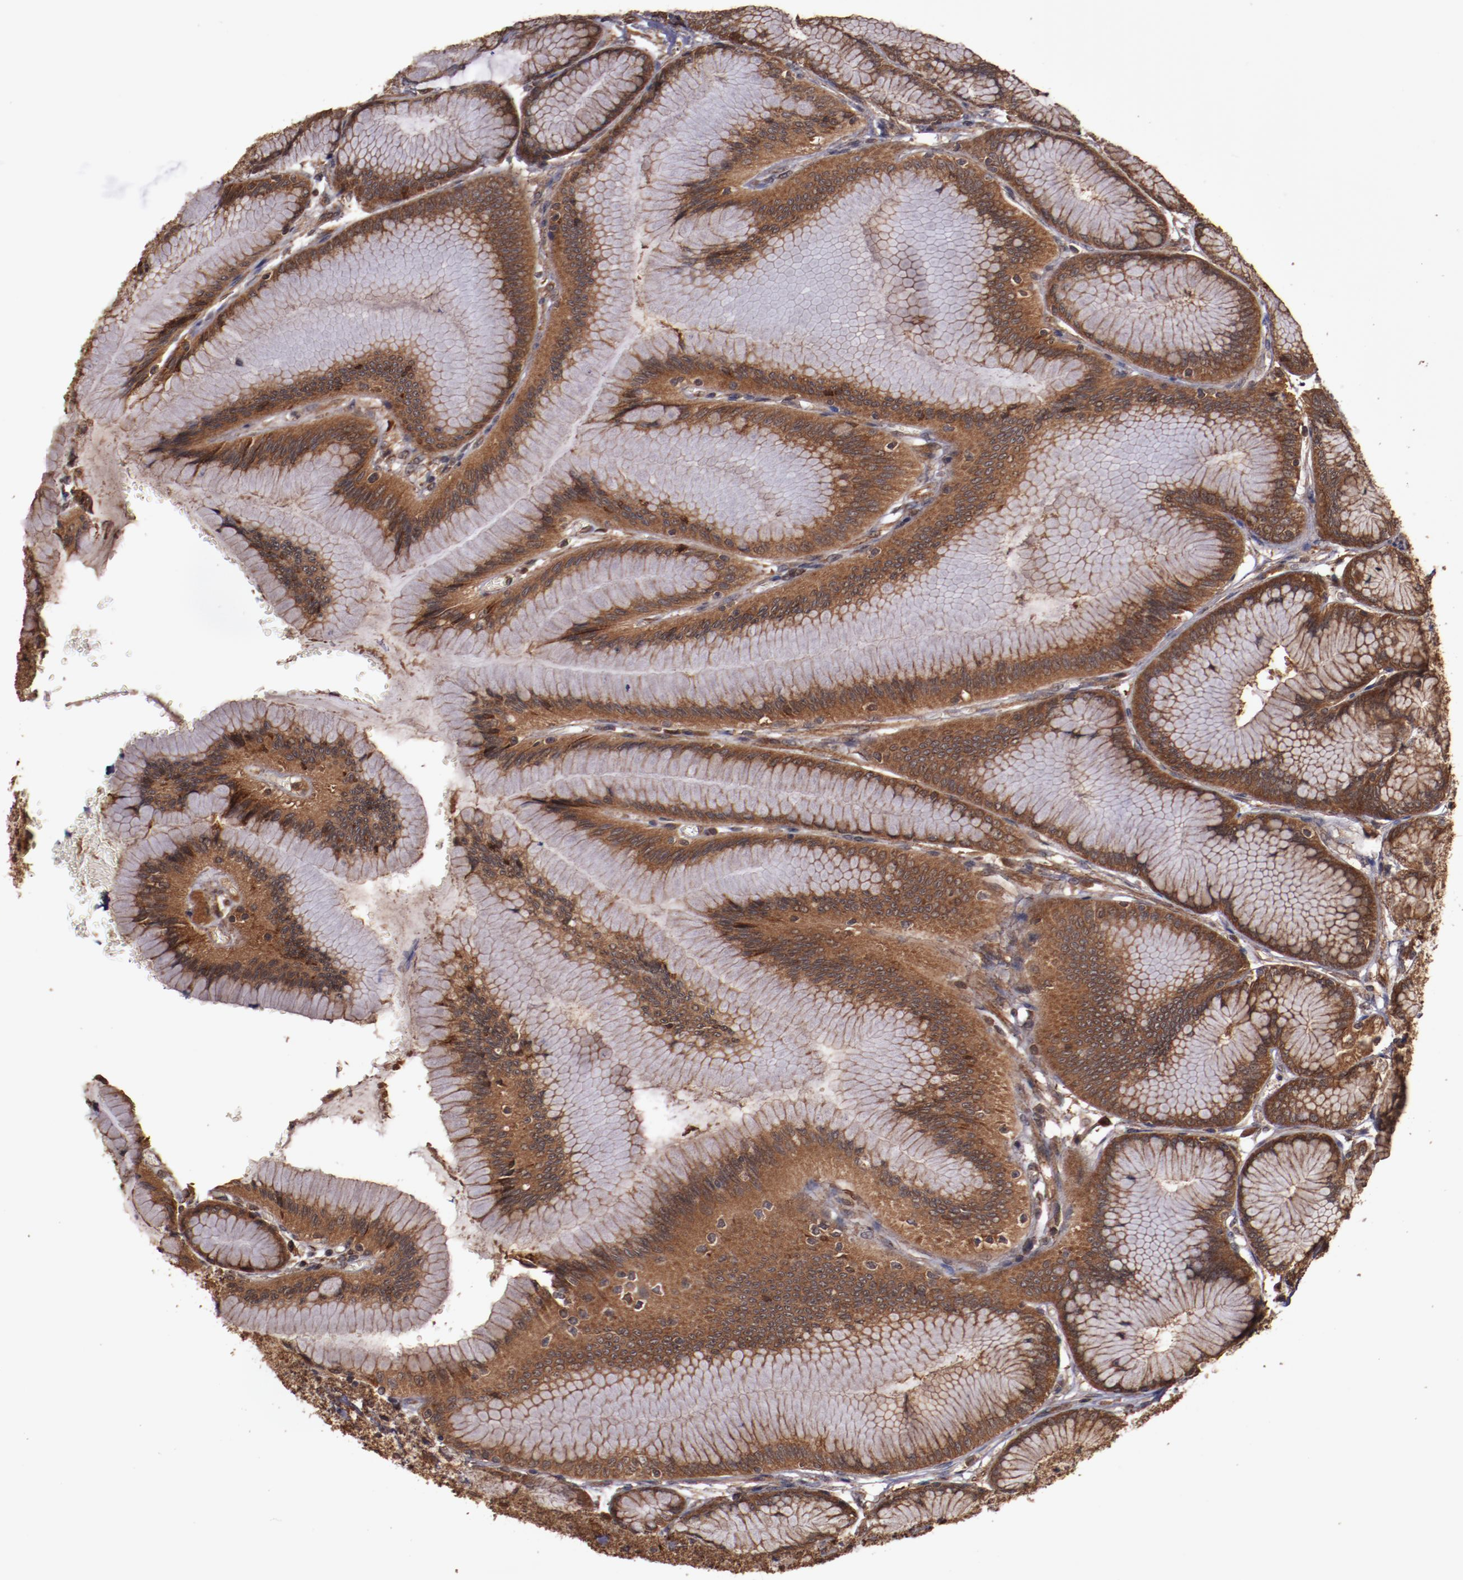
{"staining": {"intensity": "strong", "quantity": ">75%", "location": "cytoplasmic/membranous"}, "tissue": "stomach", "cell_type": "Glandular cells", "image_type": "normal", "snomed": [{"axis": "morphology", "description": "Normal tissue, NOS"}, {"axis": "morphology", "description": "Adenocarcinoma, NOS"}, {"axis": "topography", "description": "Stomach"}, {"axis": "topography", "description": "Stomach, lower"}], "caption": "Immunohistochemistry image of unremarkable human stomach stained for a protein (brown), which displays high levels of strong cytoplasmic/membranous staining in about >75% of glandular cells.", "gene": "TXNDC16", "patient": {"sex": "female", "age": 65}}